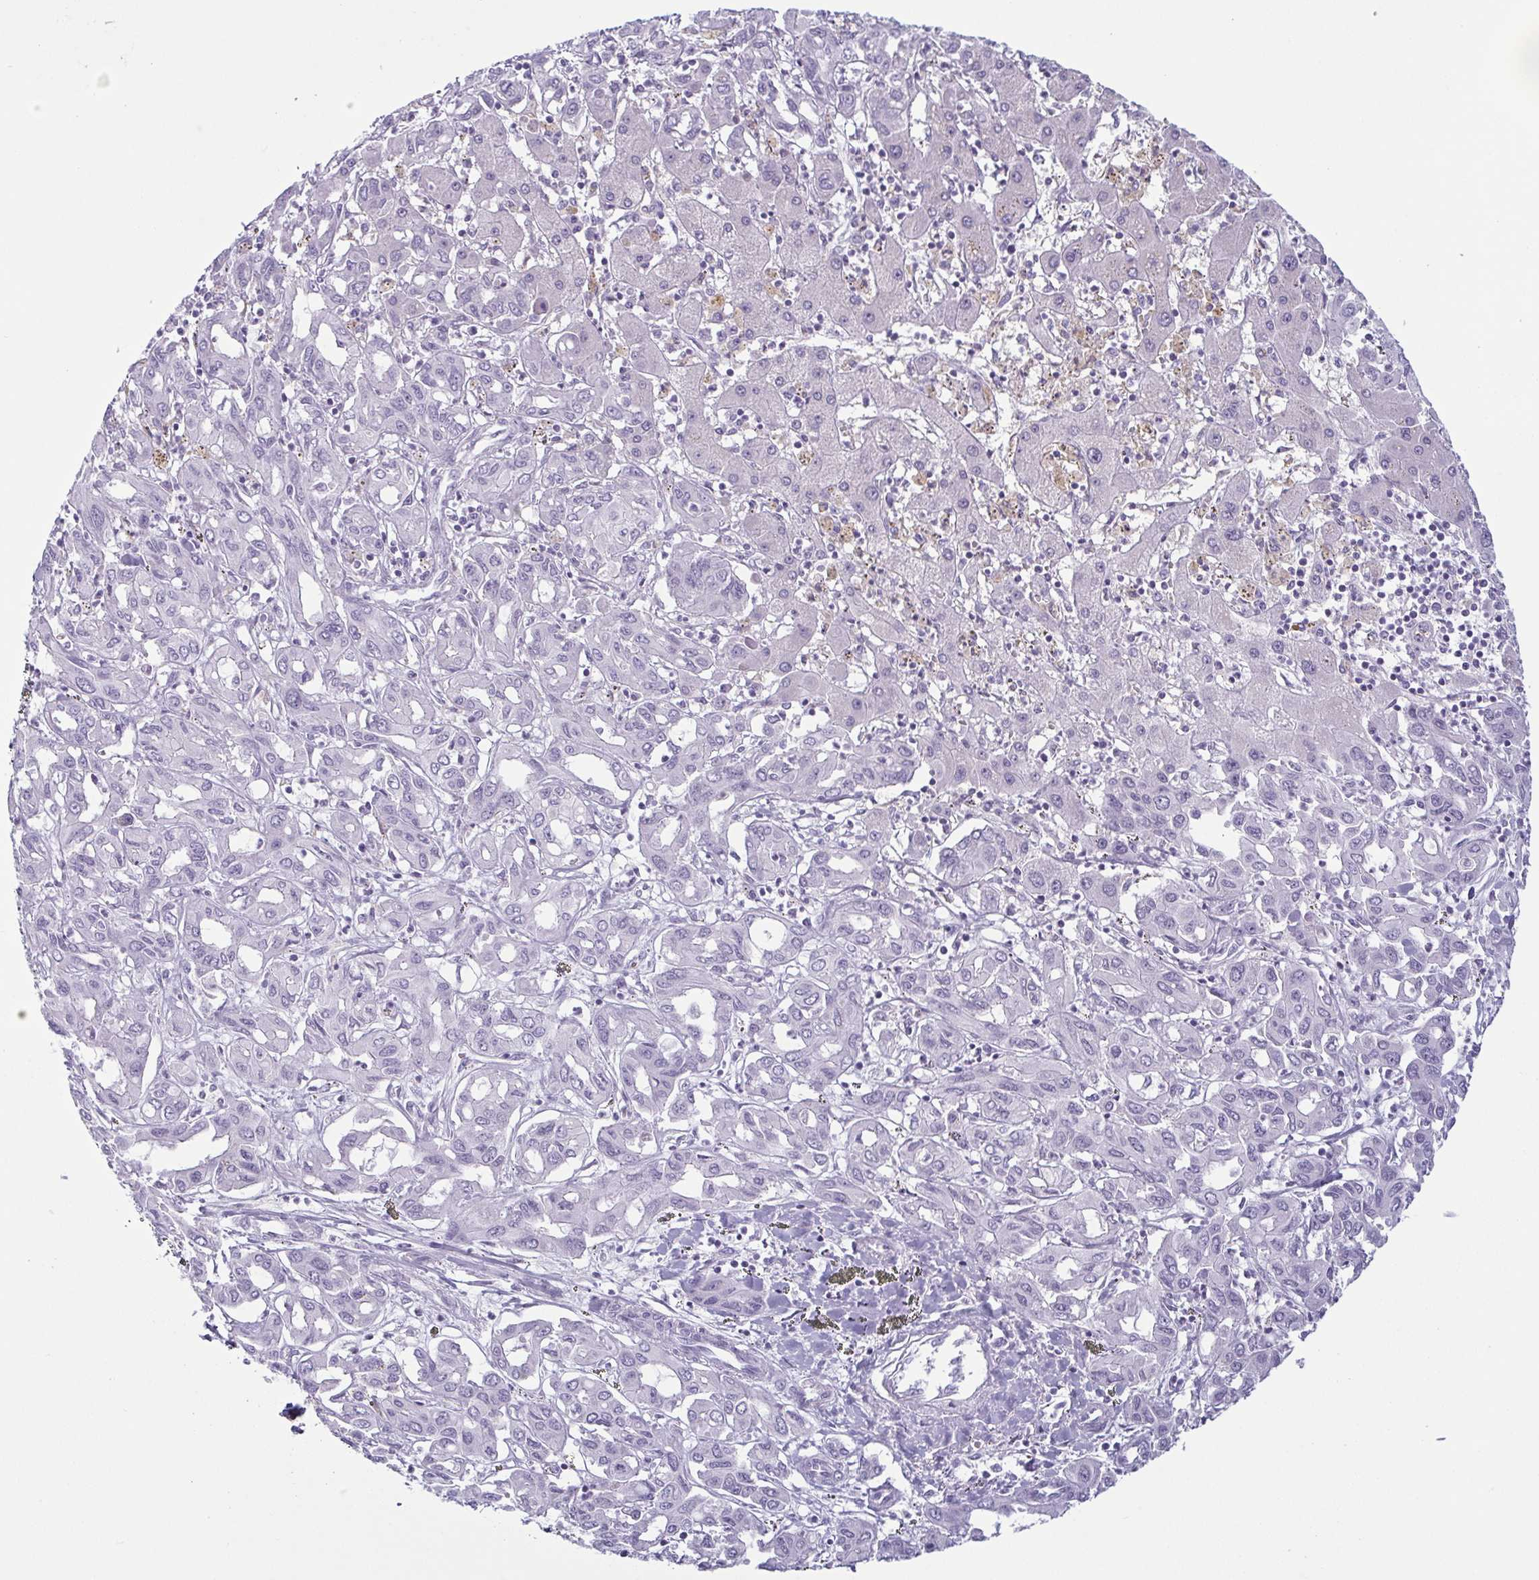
{"staining": {"intensity": "negative", "quantity": "none", "location": "none"}, "tissue": "liver cancer", "cell_type": "Tumor cells", "image_type": "cancer", "snomed": [{"axis": "morphology", "description": "Cholangiocarcinoma"}, {"axis": "topography", "description": "Liver"}], "caption": "IHC photomicrograph of human liver cholangiocarcinoma stained for a protein (brown), which exhibits no expression in tumor cells.", "gene": "KRT78", "patient": {"sex": "female", "age": 60}}